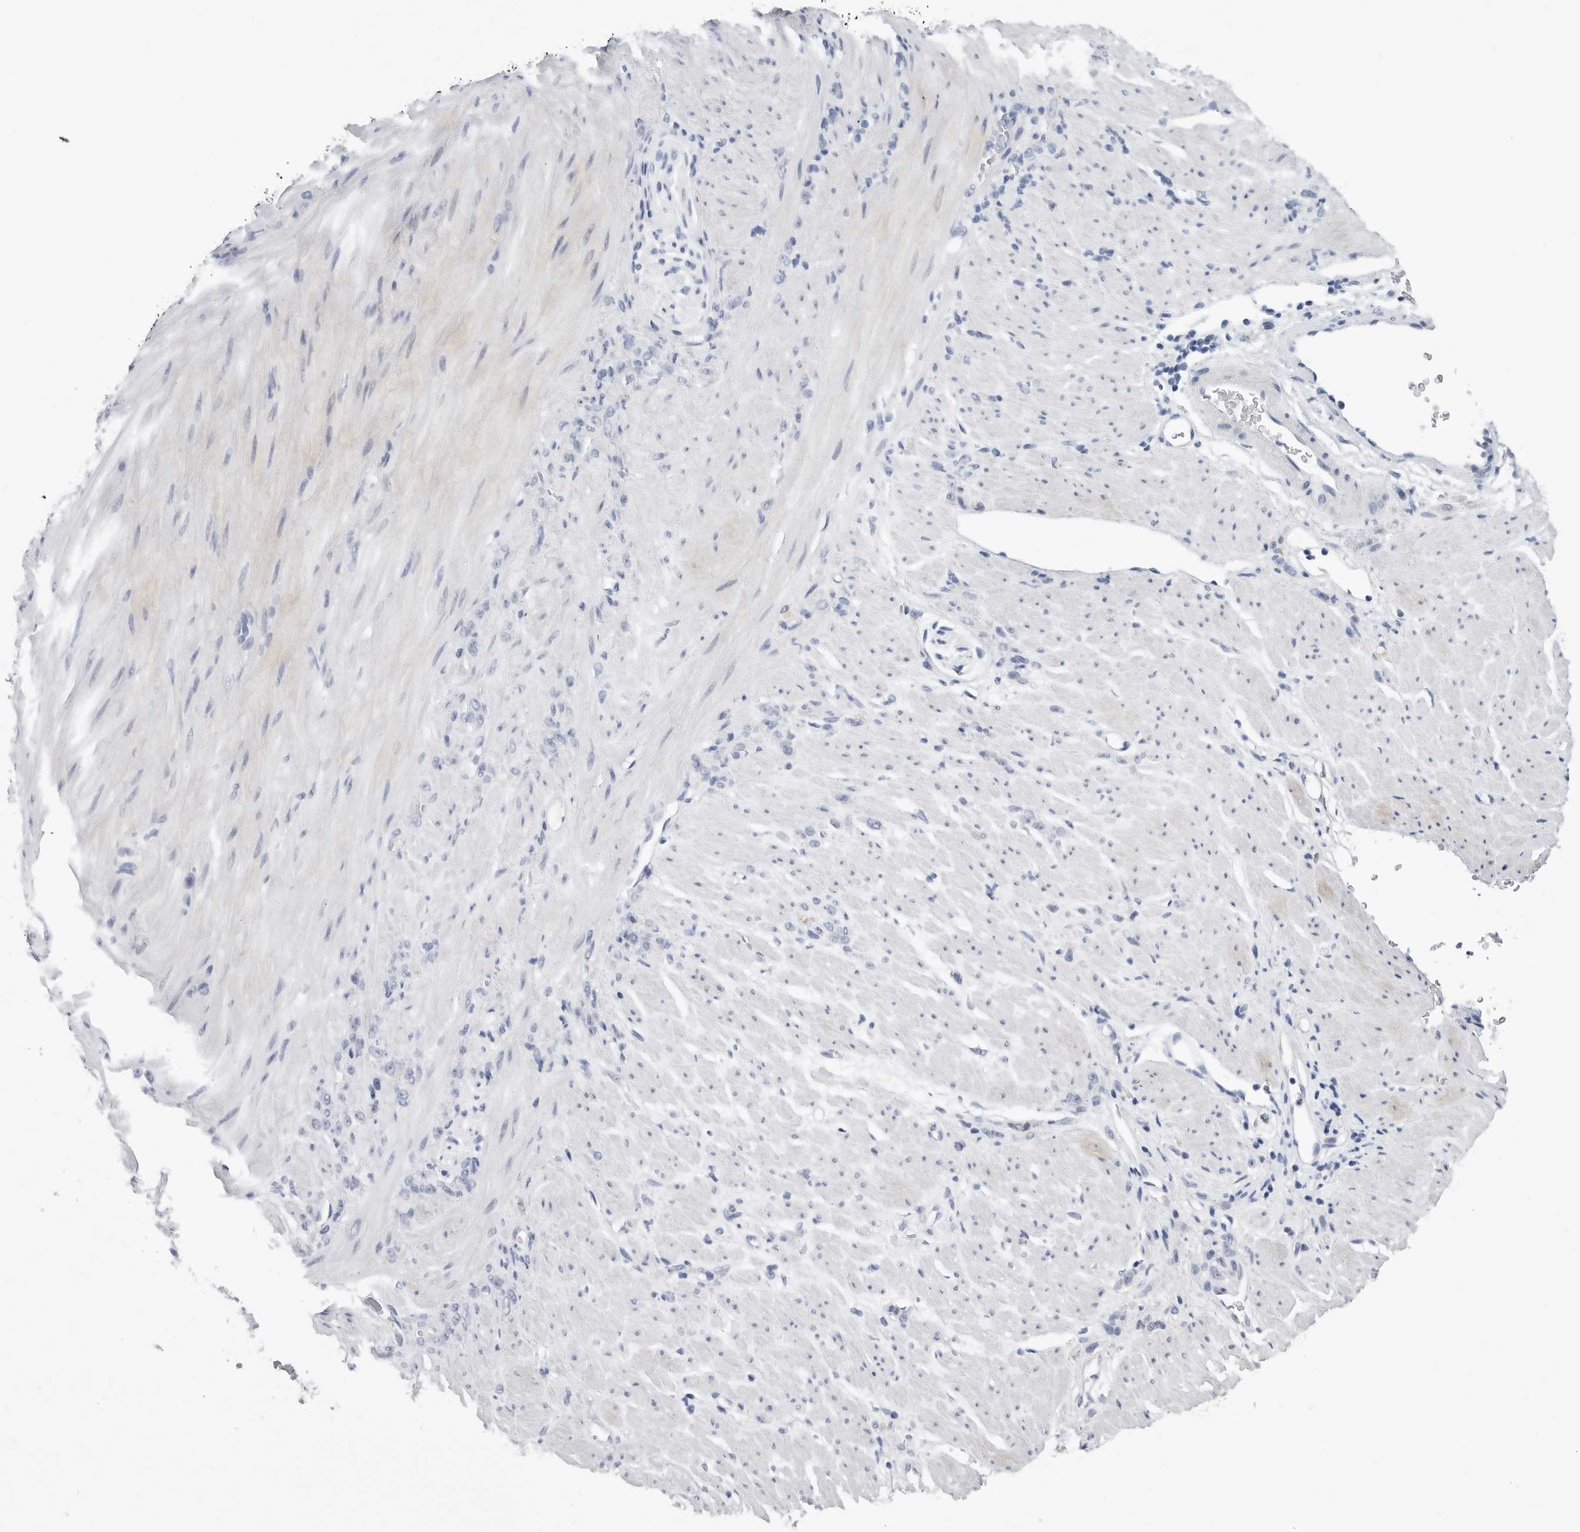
{"staining": {"intensity": "negative", "quantity": "none", "location": "none"}, "tissue": "stomach cancer", "cell_type": "Tumor cells", "image_type": "cancer", "snomed": [{"axis": "morphology", "description": "Normal tissue, NOS"}, {"axis": "morphology", "description": "Adenocarcinoma, NOS"}, {"axis": "topography", "description": "Stomach"}], "caption": "This is a image of immunohistochemistry (IHC) staining of adenocarcinoma (stomach), which shows no staining in tumor cells. Brightfield microscopy of IHC stained with DAB (brown) and hematoxylin (blue), captured at high magnification.", "gene": "TIMP1", "patient": {"sex": "male", "age": 82}}